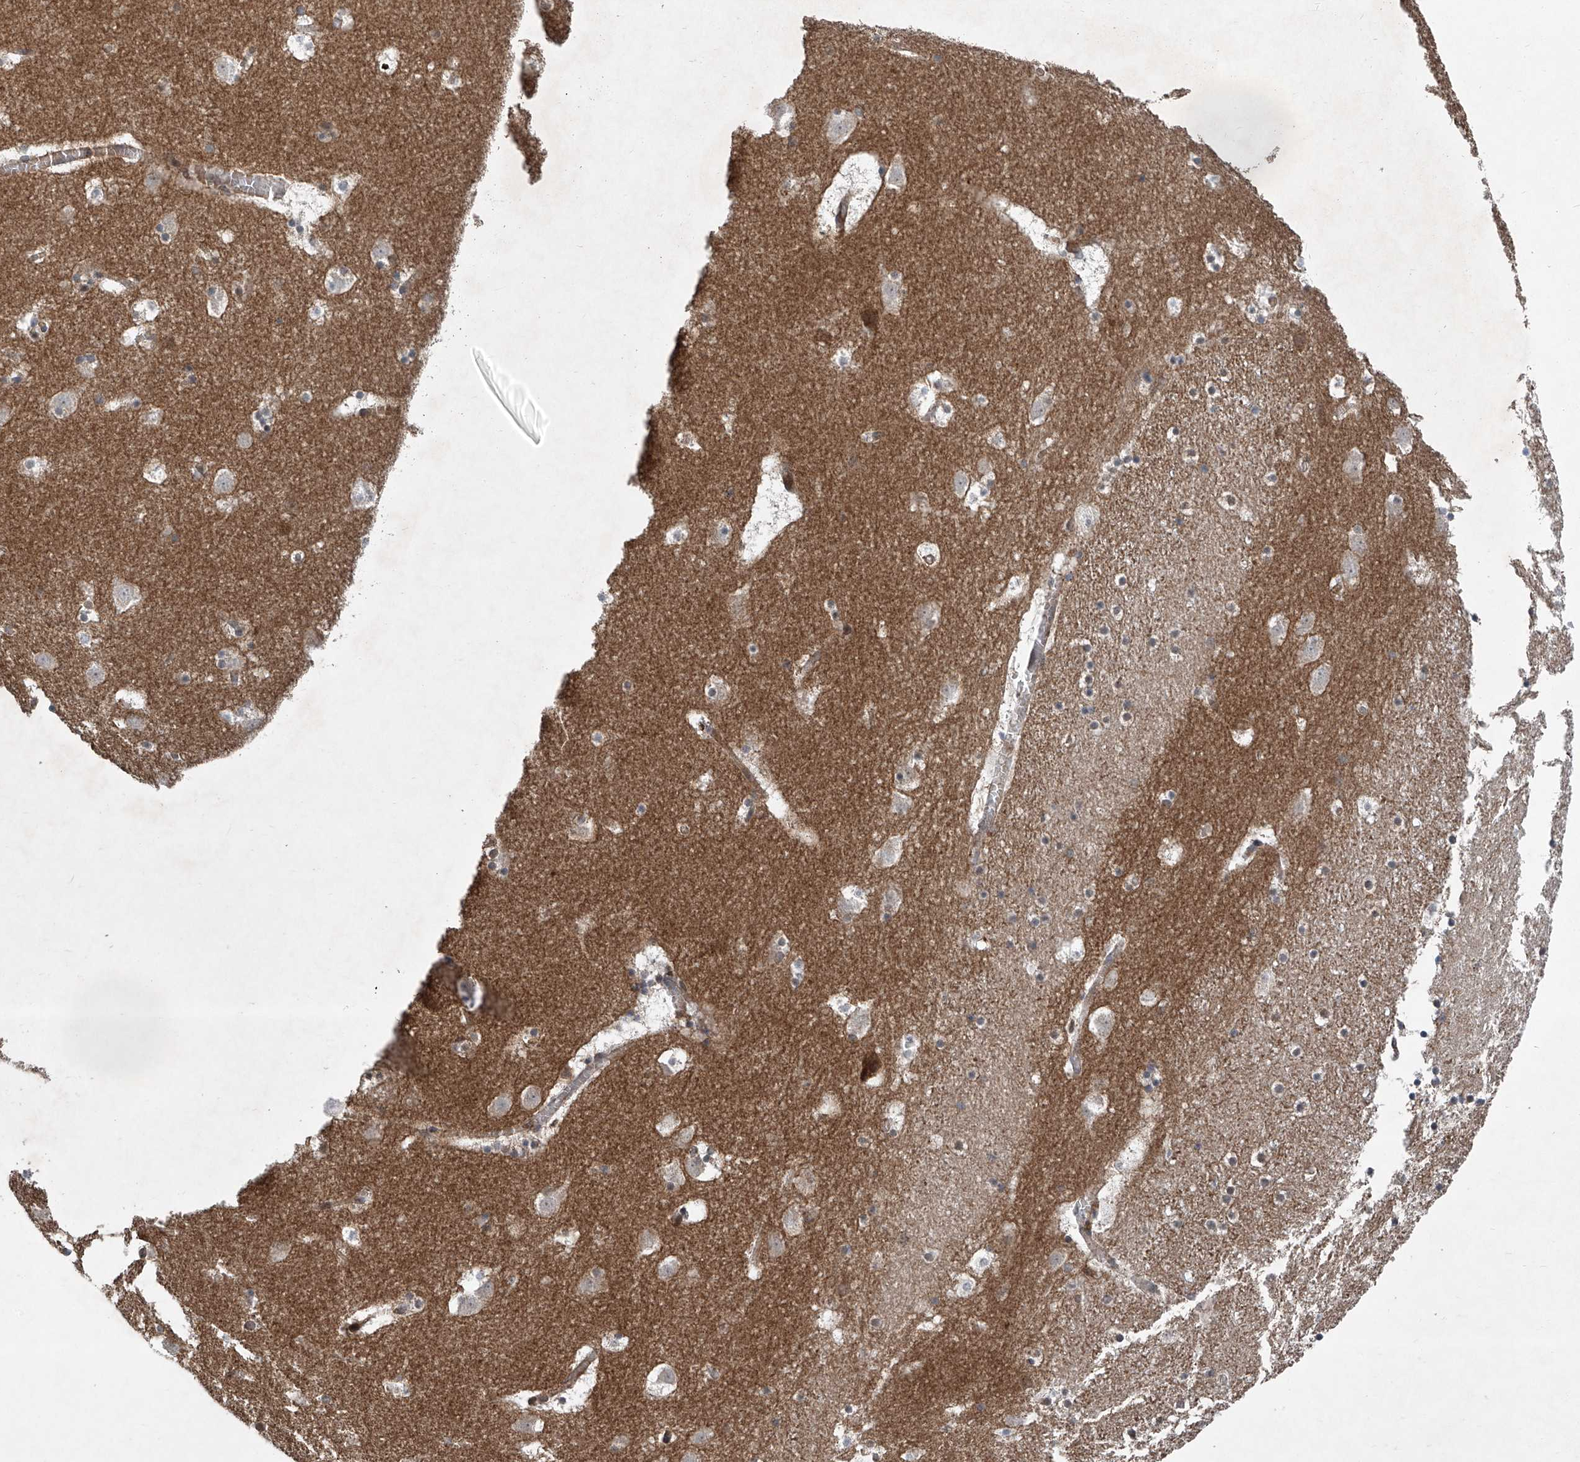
{"staining": {"intensity": "negative", "quantity": "none", "location": "none"}, "tissue": "caudate", "cell_type": "Glial cells", "image_type": "normal", "snomed": [{"axis": "morphology", "description": "Normal tissue, NOS"}, {"axis": "topography", "description": "Lateral ventricle wall"}], "caption": "Immunohistochemistry (IHC) image of unremarkable caudate stained for a protein (brown), which demonstrates no positivity in glial cells.", "gene": "SMAP1", "patient": {"sex": "male", "age": 45}}